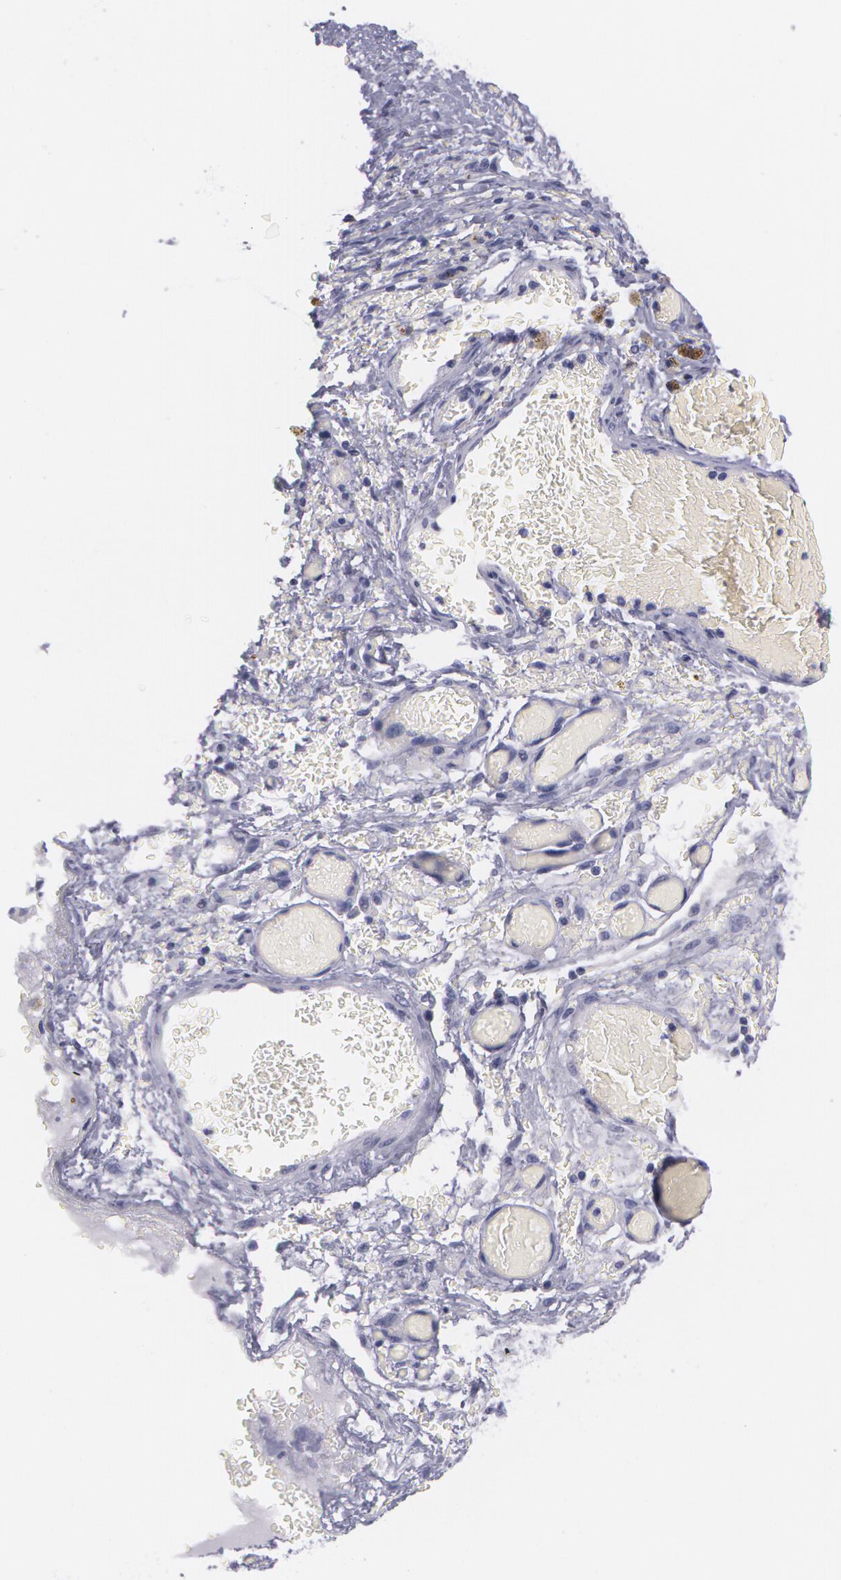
{"staining": {"intensity": "negative", "quantity": "none", "location": "none"}, "tissue": "ovarian cancer", "cell_type": "Tumor cells", "image_type": "cancer", "snomed": [{"axis": "morphology", "description": "Cystadenocarcinoma, serous, NOS"}, {"axis": "topography", "description": "Ovary"}], "caption": "There is no significant positivity in tumor cells of ovarian cancer (serous cystadenocarcinoma).", "gene": "AMACR", "patient": {"sex": "female", "age": 63}}